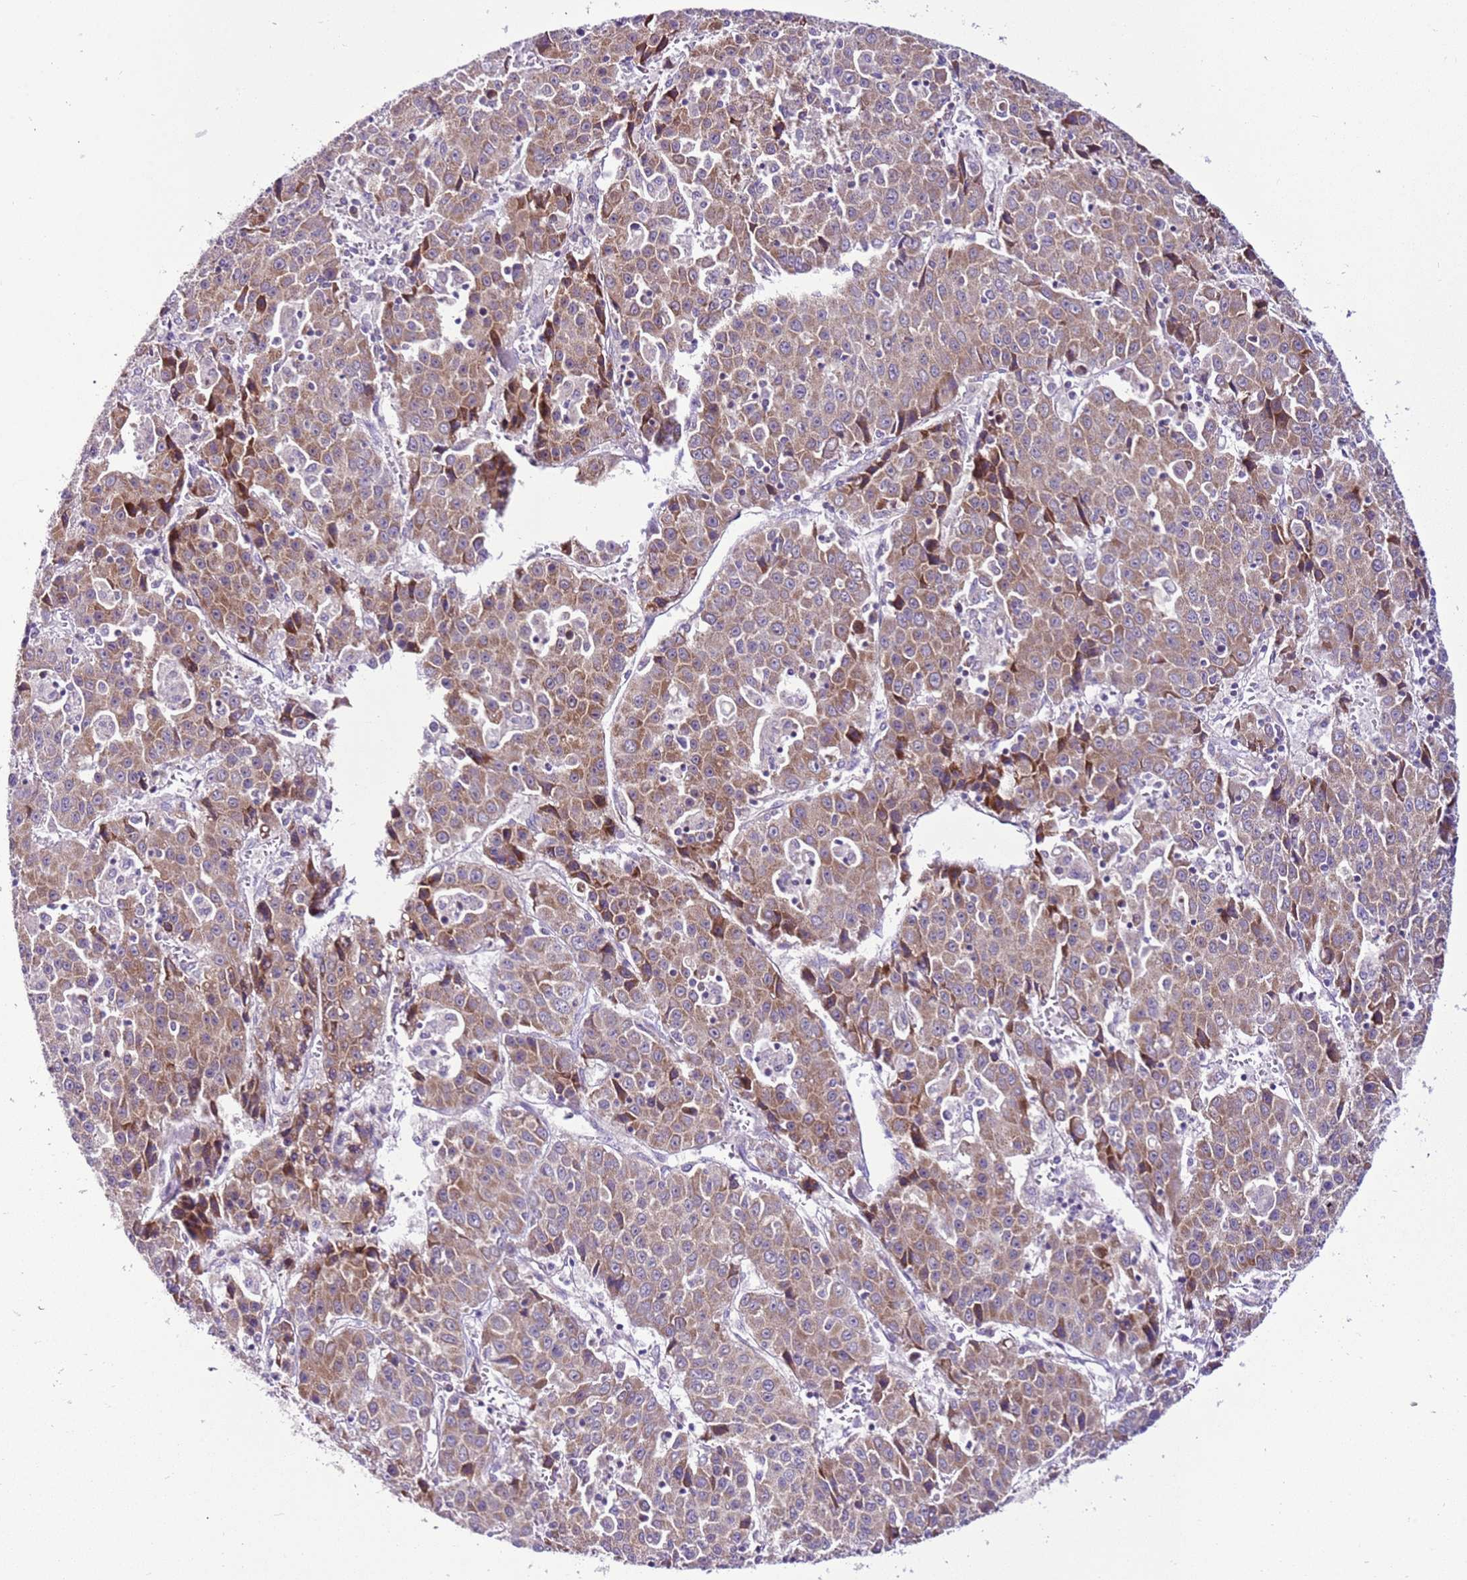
{"staining": {"intensity": "moderate", "quantity": ">75%", "location": "cytoplasmic/membranous"}, "tissue": "liver cancer", "cell_type": "Tumor cells", "image_type": "cancer", "snomed": [{"axis": "morphology", "description": "Carcinoma, Hepatocellular, NOS"}, {"axis": "topography", "description": "Liver"}], "caption": "Human hepatocellular carcinoma (liver) stained for a protein (brown) shows moderate cytoplasmic/membranous positive expression in about >75% of tumor cells.", "gene": "MRPL36", "patient": {"sex": "female", "age": 53}}